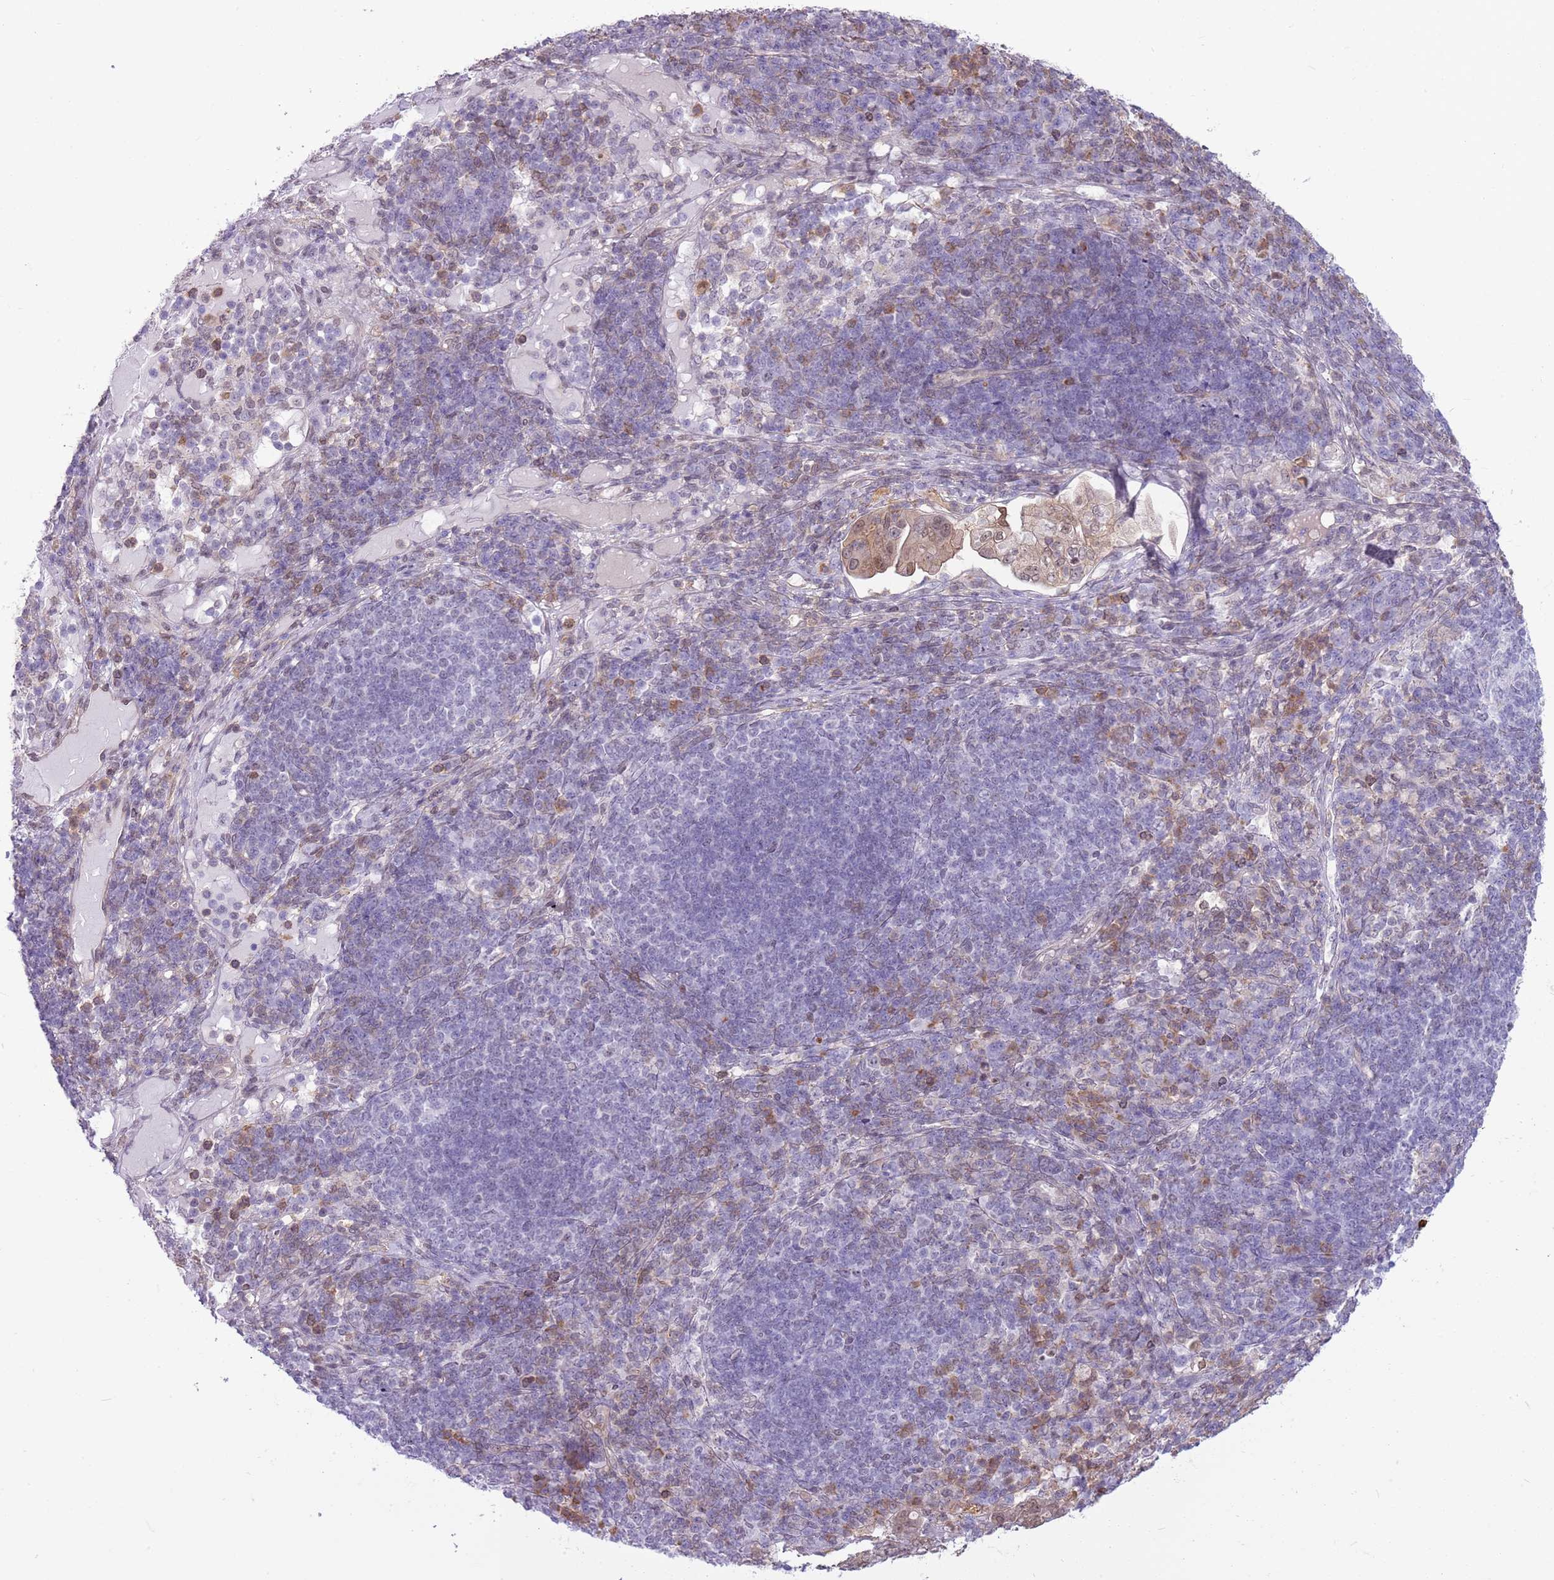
{"staining": {"intensity": "moderate", "quantity": ">75%", "location": "nuclear"}, "tissue": "pancreatic cancer", "cell_type": "Tumor cells", "image_type": "cancer", "snomed": [{"axis": "morphology", "description": "Normal tissue, NOS"}, {"axis": "morphology", "description": "Adenocarcinoma, NOS"}, {"axis": "topography", "description": "Lymph node"}, {"axis": "topography", "description": "Pancreas"}], "caption": "Pancreatic cancer stained with a brown dye demonstrates moderate nuclear positive expression in about >75% of tumor cells.", "gene": "DHX32", "patient": {"sex": "female", "age": 67}}